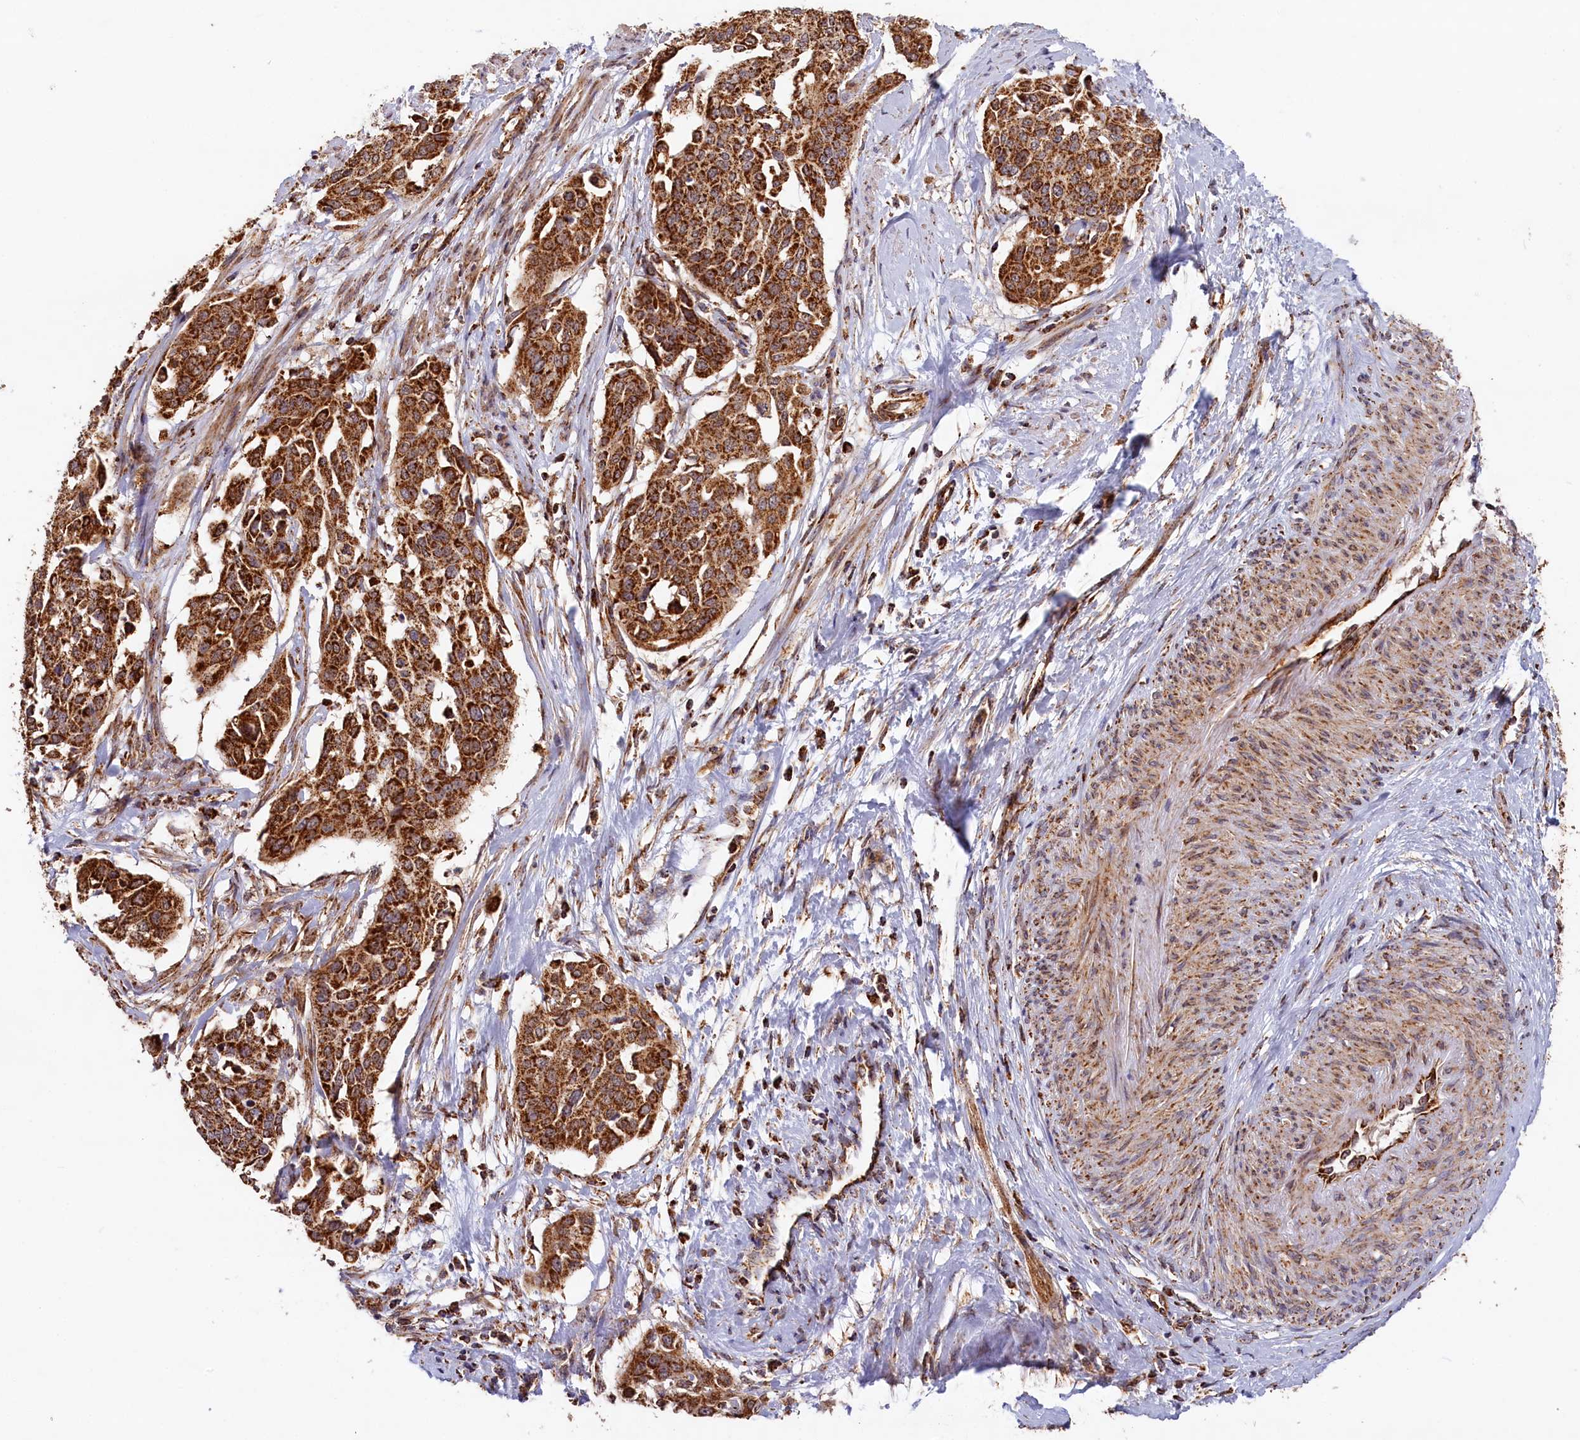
{"staining": {"intensity": "strong", "quantity": ">75%", "location": "cytoplasmic/membranous"}, "tissue": "cervical cancer", "cell_type": "Tumor cells", "image_type": "cancer", "snomed": [{"axis": "morphology", "description": "Squamous cell carcinoma, NOS"}, {"axis": "topography", "description": "Cervix"}], "caption": "Human cervical cancer (squamous cell carcinoma) stained with a brown dye displays strong cytoplasmic/membranous positive staining in approximately >75% of tumor cells.", "gene": "MACROD1", "patient": {"sex": "female", "age": 44}}